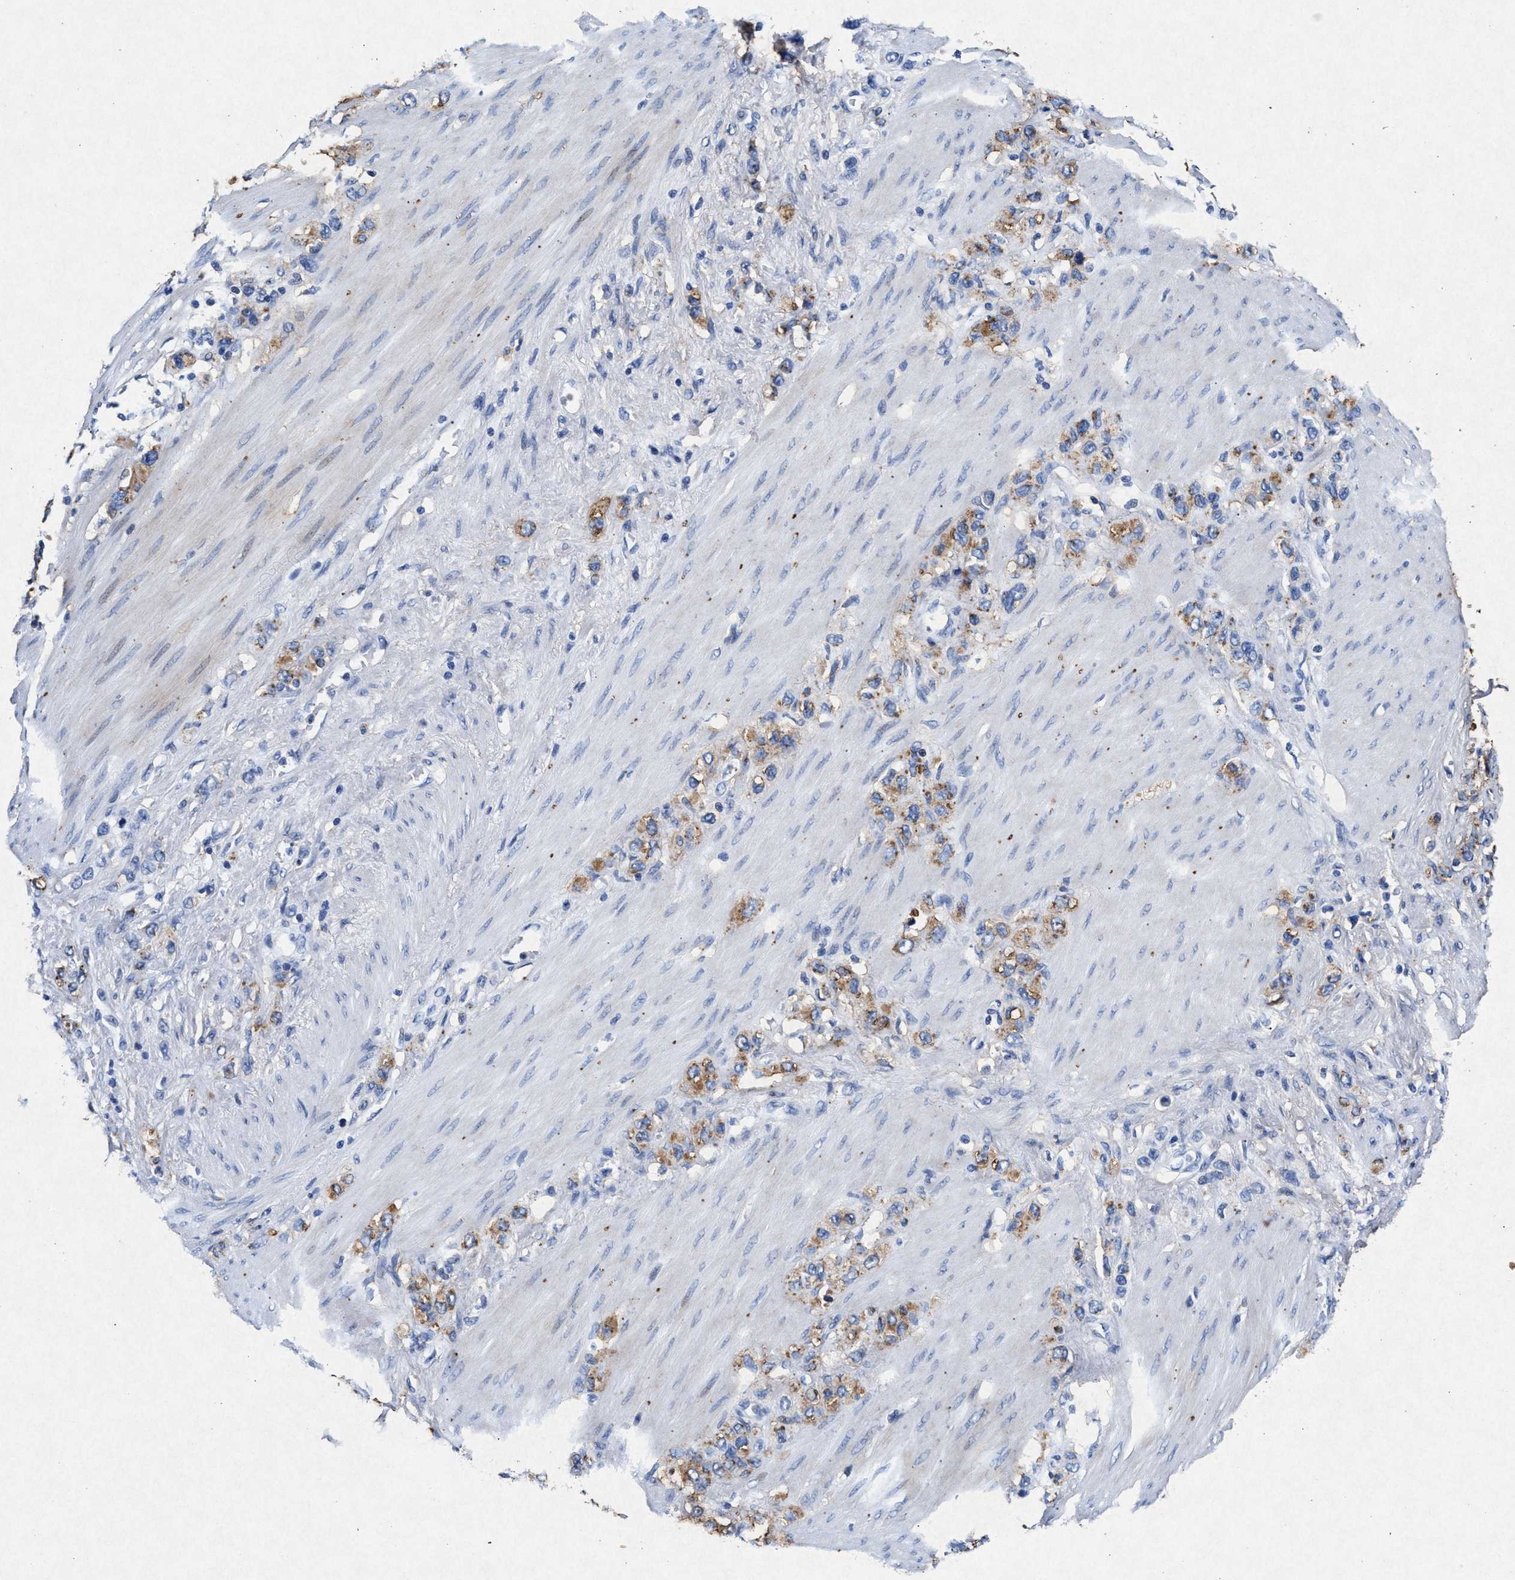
{"staining": {"intensity": "moderate", "quantity": ">75%", "location": "cytoplasmic/membranous"}, "tissue": "stomach cancer", "cell_type": "Tumor cells", "image_type": "cancer", "snomed": [{"axis": "morphology", "description": "Adenocarcinoma, NOS"}, {"axis": "morphology", "description": "Adenocarcinoma, High grade"}, {"axis": "topography", "description": "Stomach, upper"}, {"axis": "topography", "description": "Stomach, lower"}], "caption": "High-magnification brightfield microscopy of stomach high-grade adenocarcinoma stained with DAB (brown) and counterstained with hematoxylin (blue). tumor cells exhibit moderate cytoplasmic/membranous staining is present in approximately>75% of cells. (DAB (3,3'-diaminobenzidine) = brown stain, brightfield microscopy at high magnification).", "gene": "MAP6", "patient": {"sex": "female", "age": 65}}